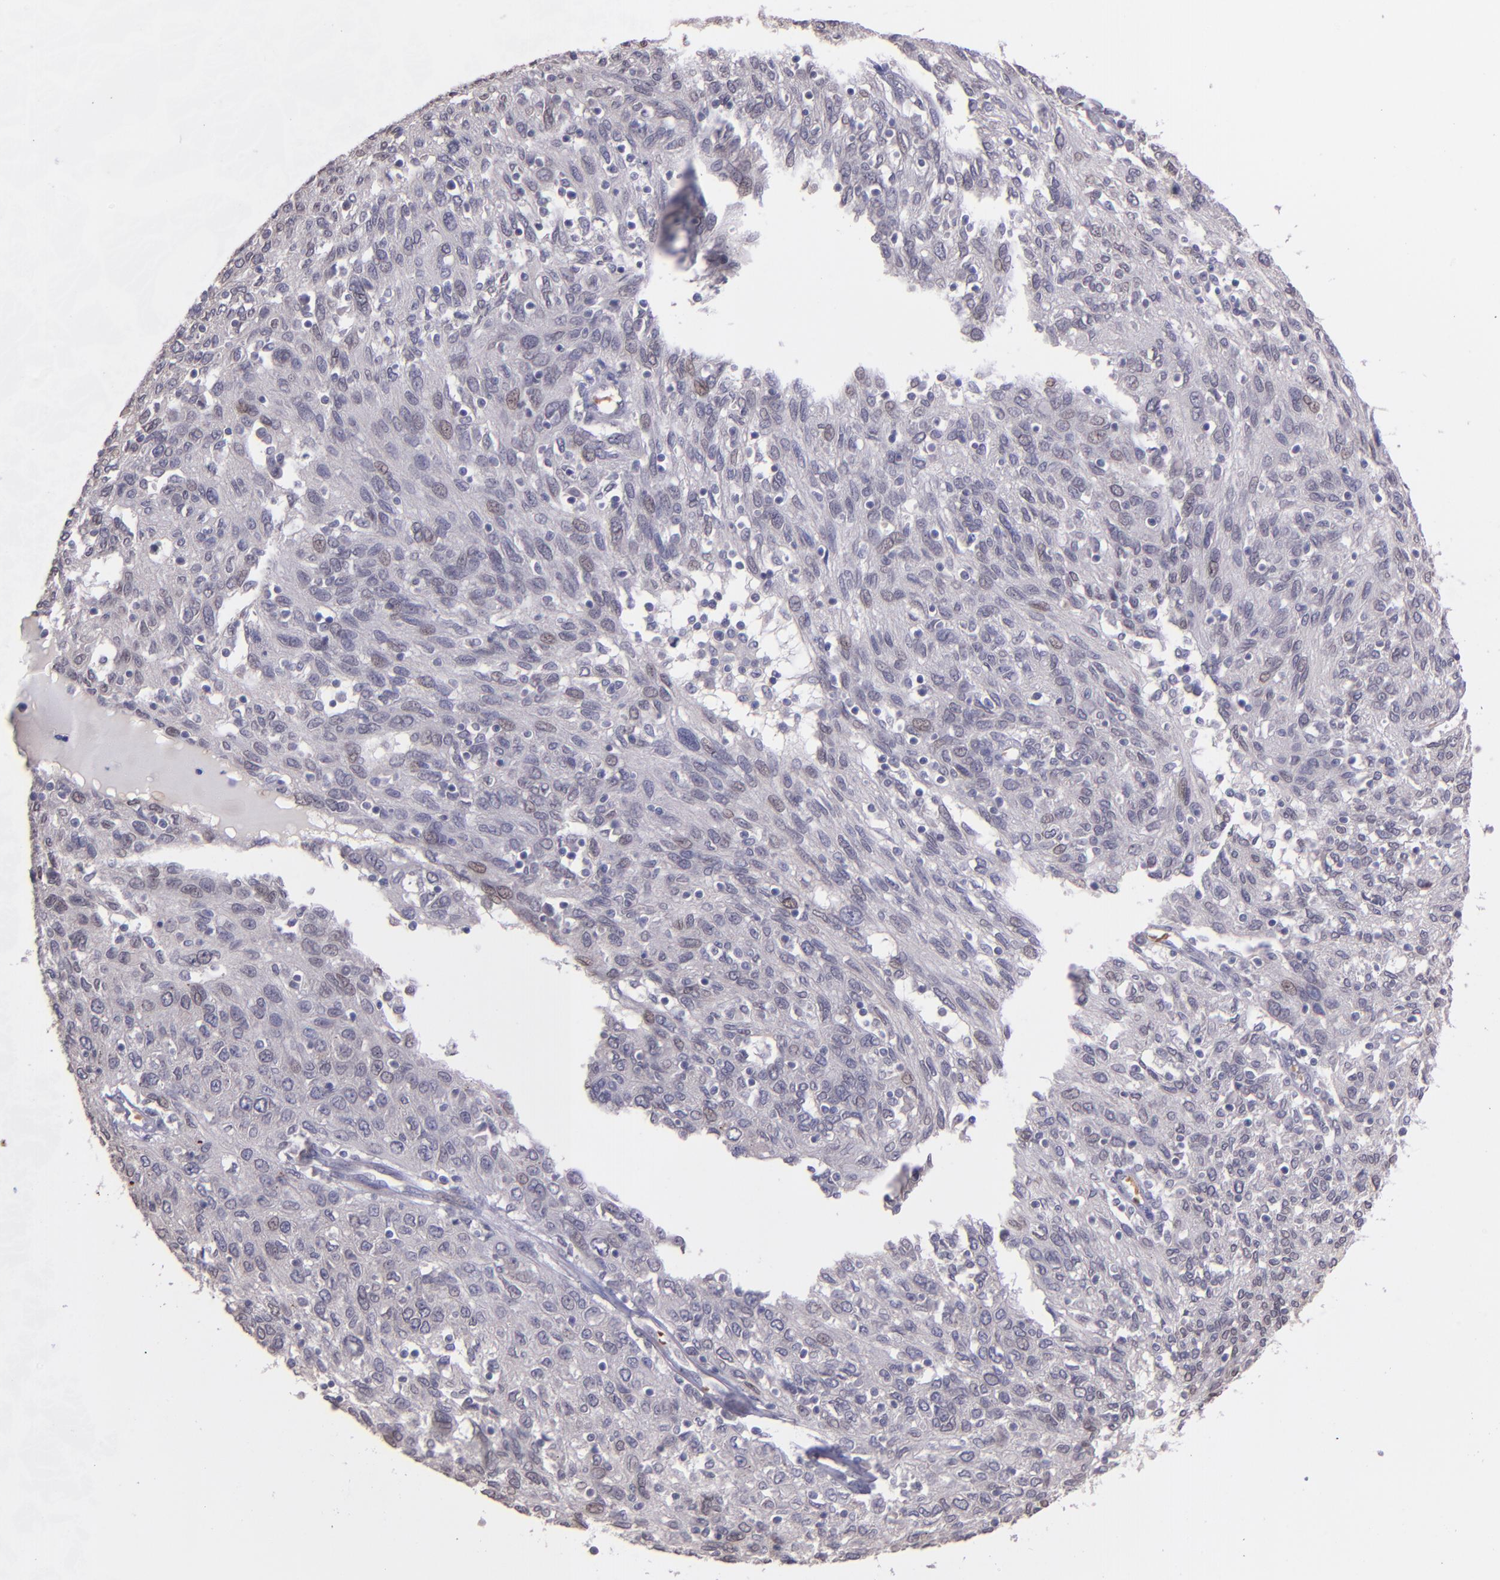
{"staining": {"intensity": "weak", "quantity": "<25%", "location": "cytoplasmic/membranous"}, "tissue": "ovarian cancer", "cell_type": "Tumor cells", "image_type": "cancer", "snomed": [{"axis": "morphology", "description": "Carcinoma, endometroid"}, {"axis": "topography", "description": "Ovary"}], "caption": "Endometroid carcinoma (ovarian) was stained to show a protein in brown. There is no significant staining in tumor cells.", "gene": "NUP62CL", "patient": {"sex": "female", "age": 50}}